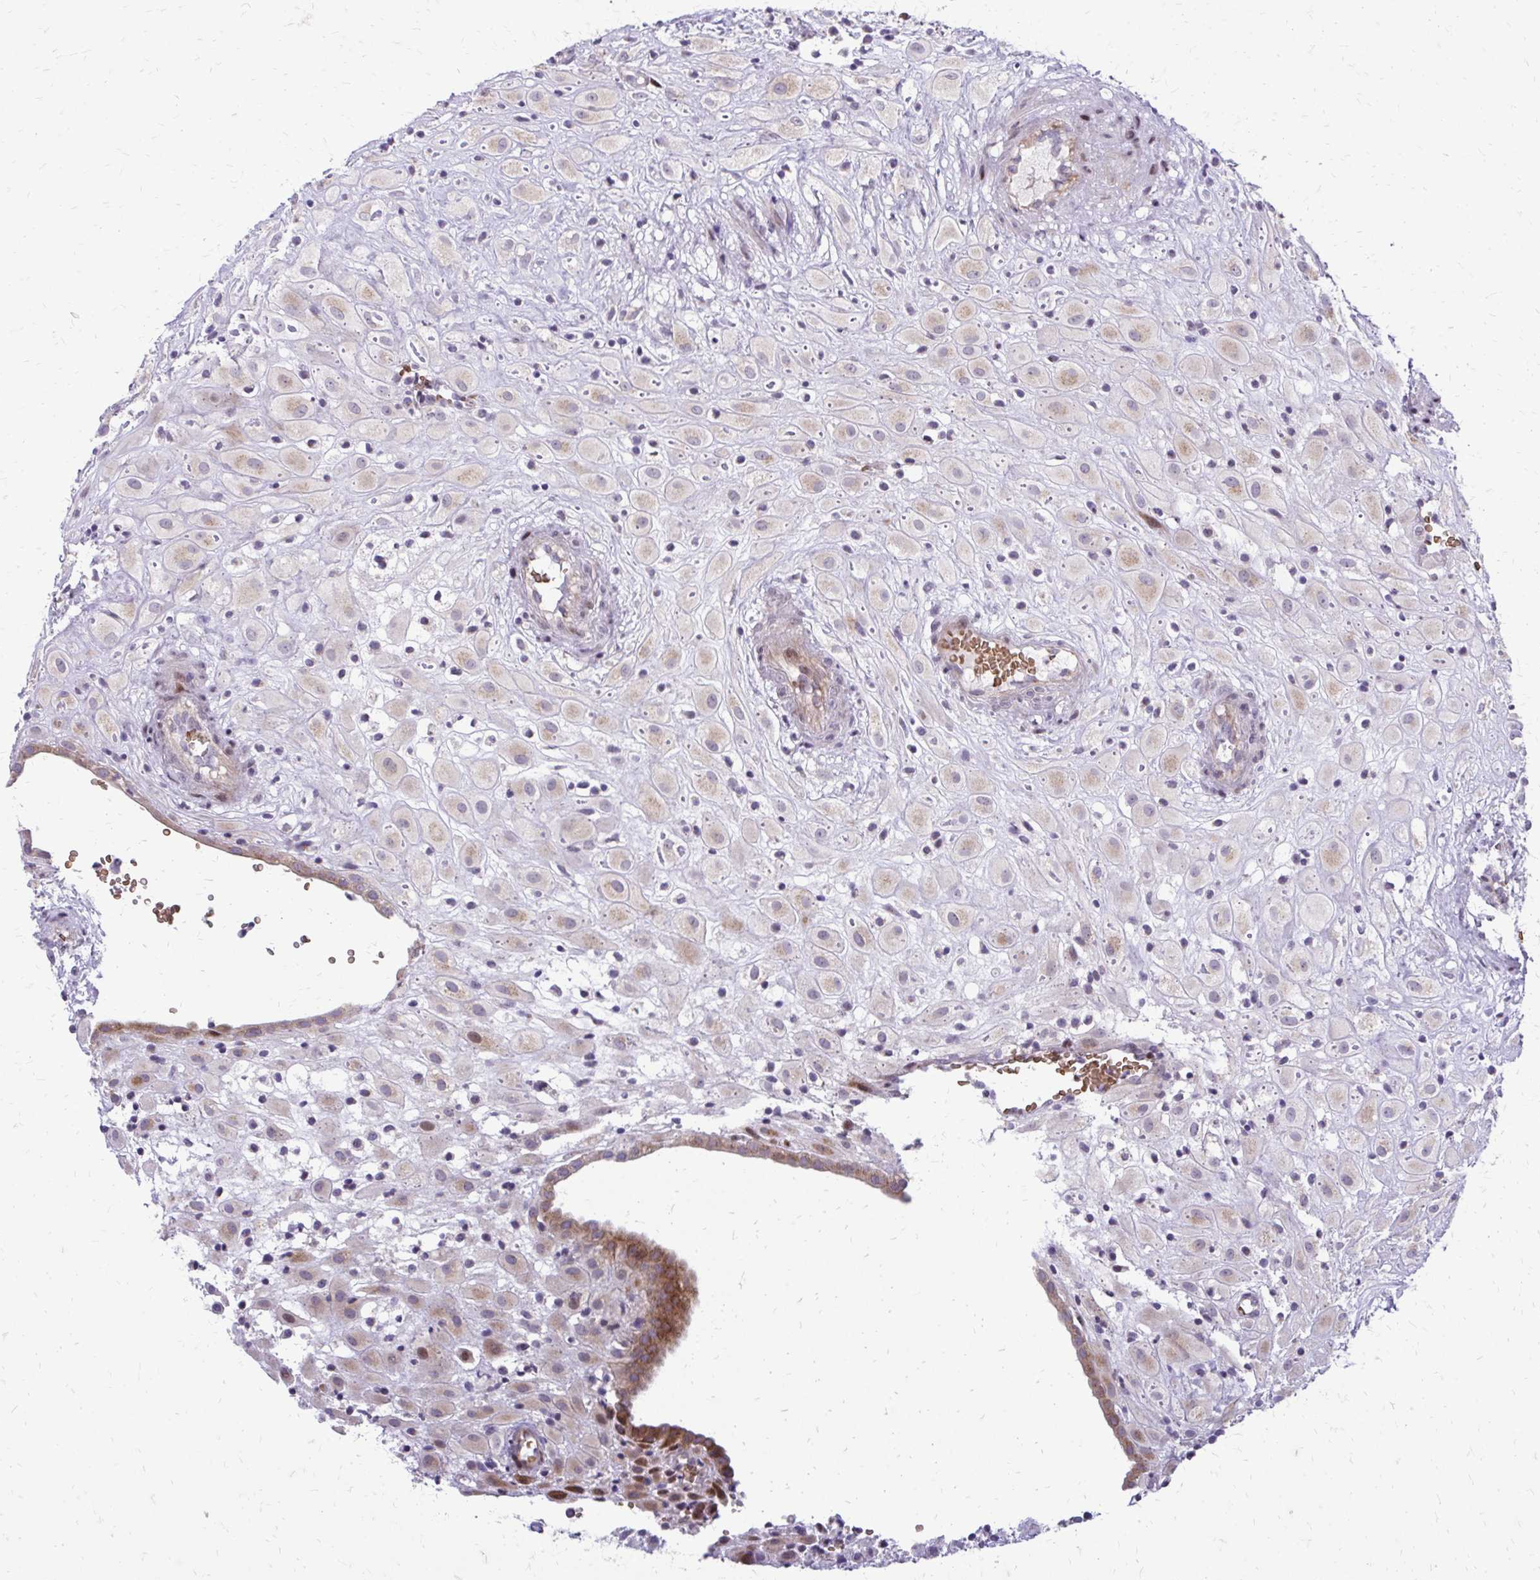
{"staining": {"intensity": "weak", "quantity": "<25%", "location": "cytoplasmic/membranous"}, "tissue": "placenta", "cell_type": "Decidual cells", "image_type": "normal", "snomed": [{"axis": "morphology", "description": "Normal tissue, NOS"}, {"axis": "topography", "description": "Placenta"}], "caption": "An immunohistochemistry photomicrograph of benign placenta is shown. There is no staining in decidual cells of placenta.", "gene": "FUNDC2", "patient": {"sex": "female", "age": 24}}